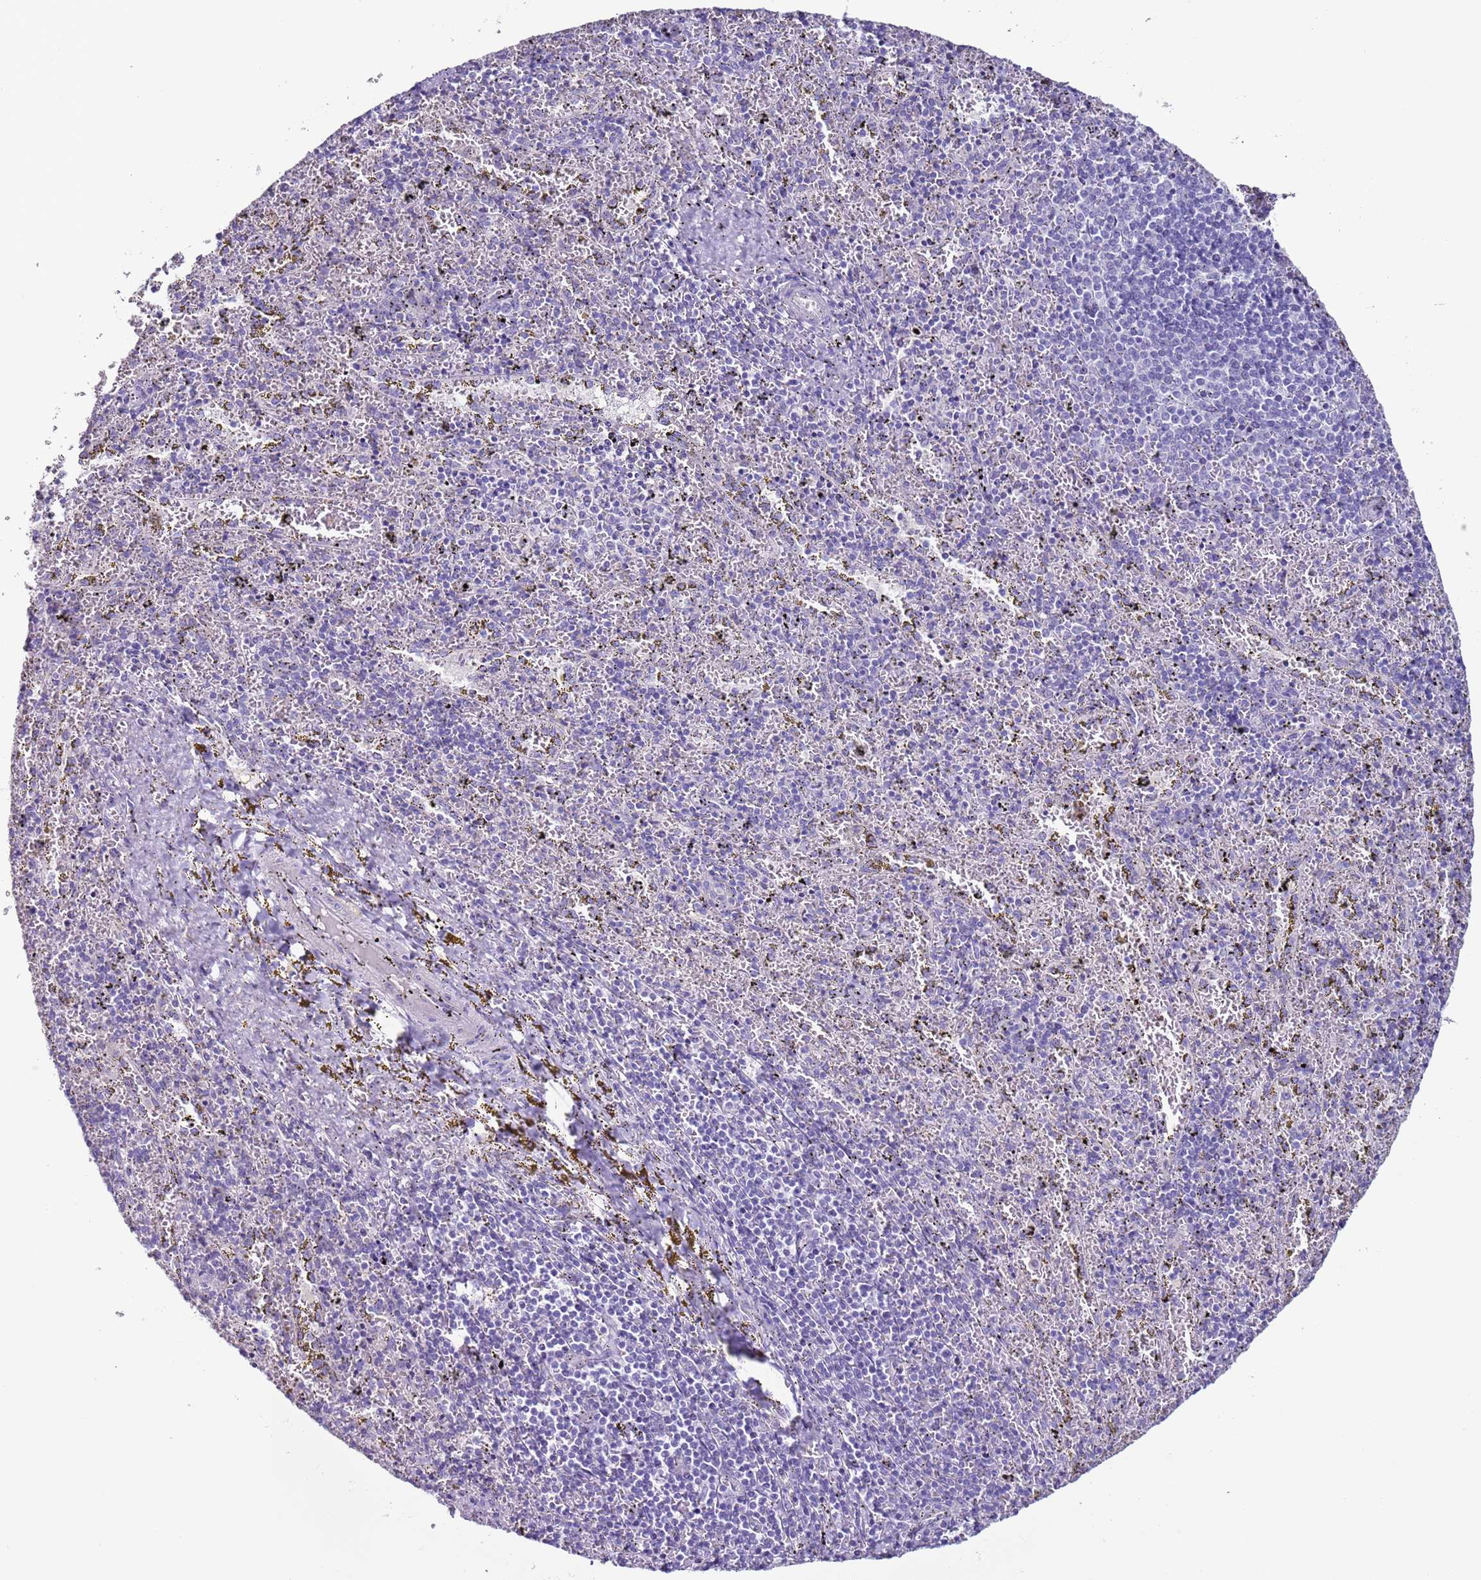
{"staining": {"intensity": "negative", "quantity": "none", "location": "none"}, "tissue": "spleen", "cell_type": "Cells in red pulp", "image_type": "normal", "snomed": [{"axis": "morphology", "description": "Normal tissue, NOS"}, {"axis": "topography", "description": "Spleen"}], "caption": "This is an IHC micrograph of normal spleen. There is no positivity in cells in red pulp.", "gene": "NPAP1", "patient": {"sex": "male", "age": 11}}